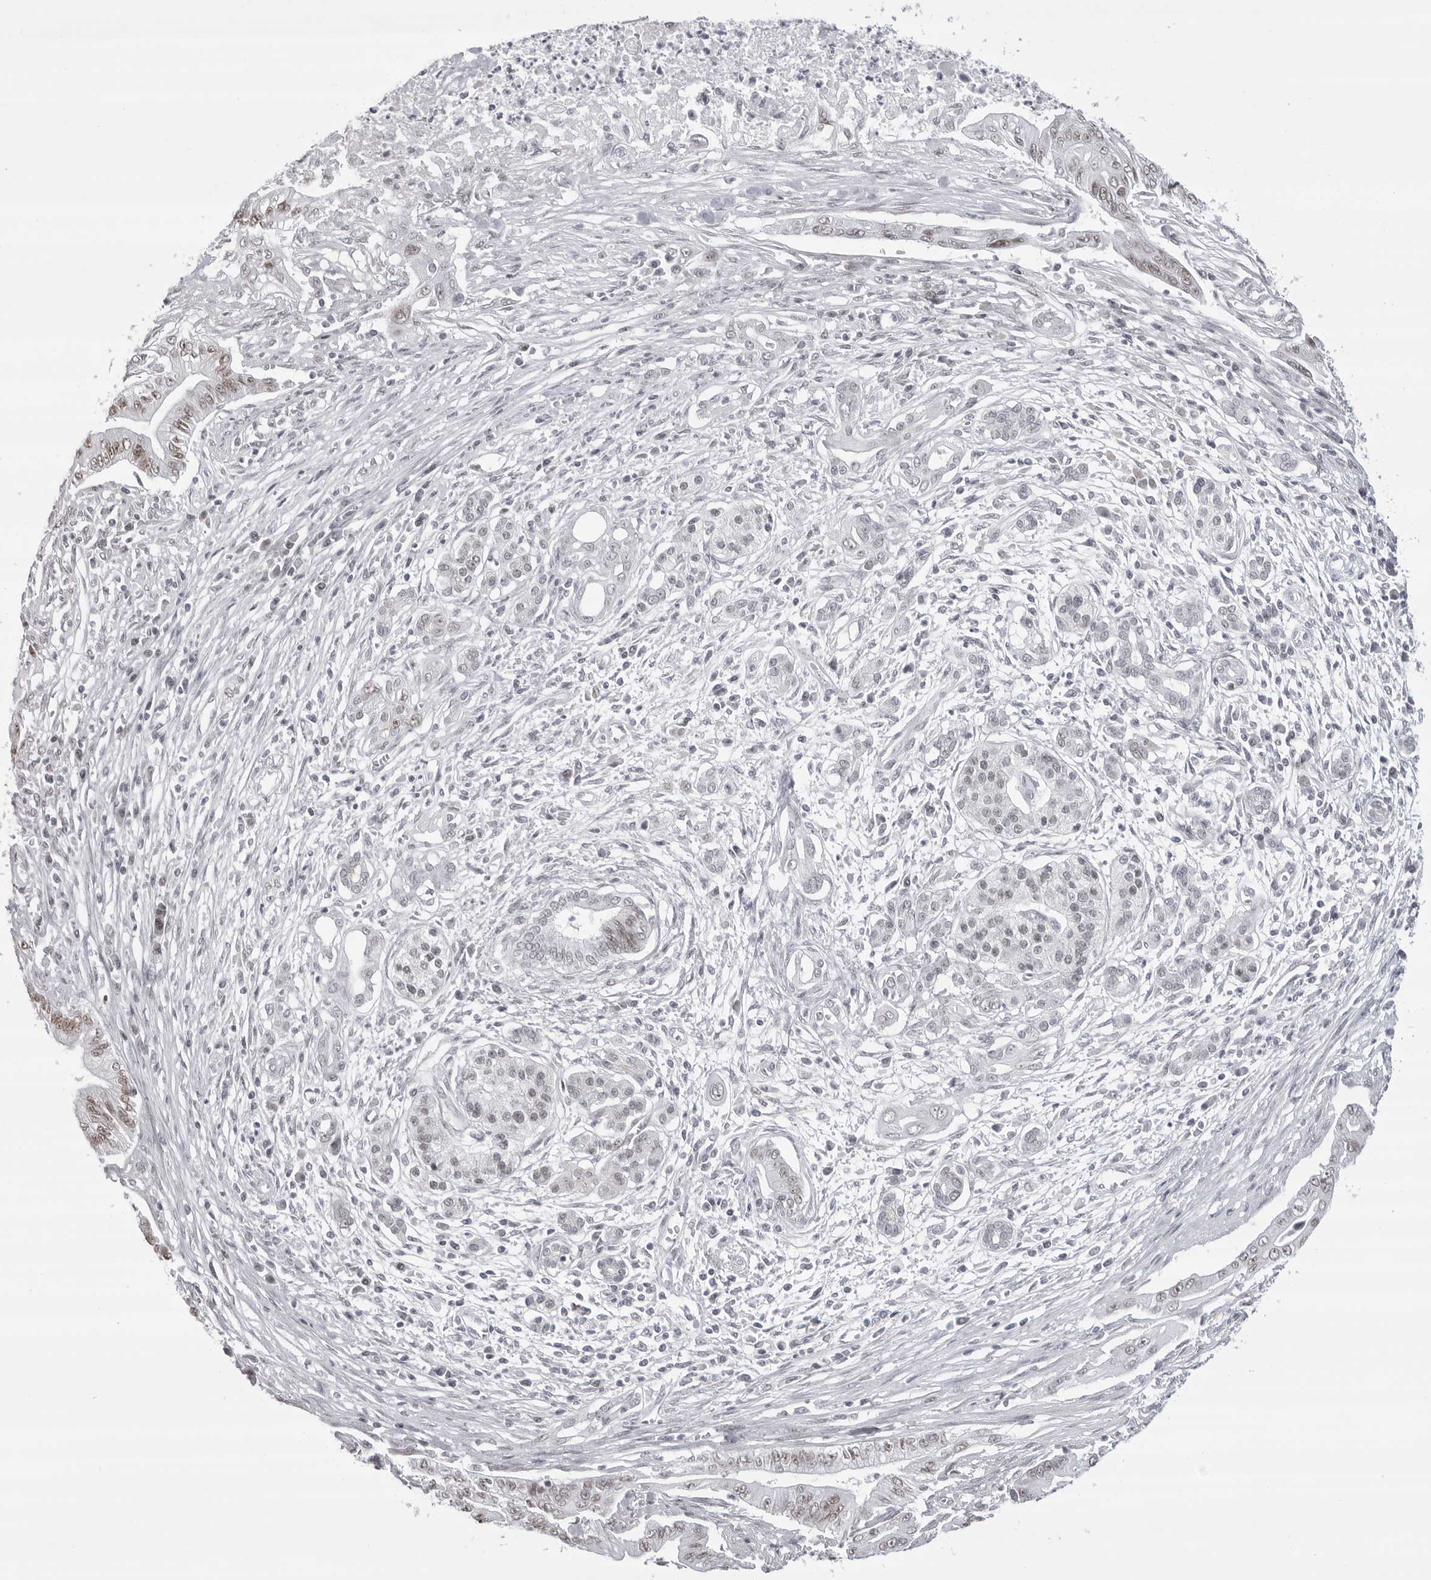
{"staining": {"intensity": "weak", "quantity": "<25%", "location": "nuclear"}, "tissue": "pancreatic cancer", "cell_type": "Tumor cells", "image_type": "cancer", "snomed": [{"axis": "morphology", "description": "Adenocarcinoma, NOS"}, {"axis": "topography", "description": "Pancreas"}], "caption": "A micrograph of pancreatic cancer (adenocarcinoma) stained for a protein demonstrates no brown staining in tumor cells.", "gene": "PHF3", "patient": {"sex": "male", "age": 58}}